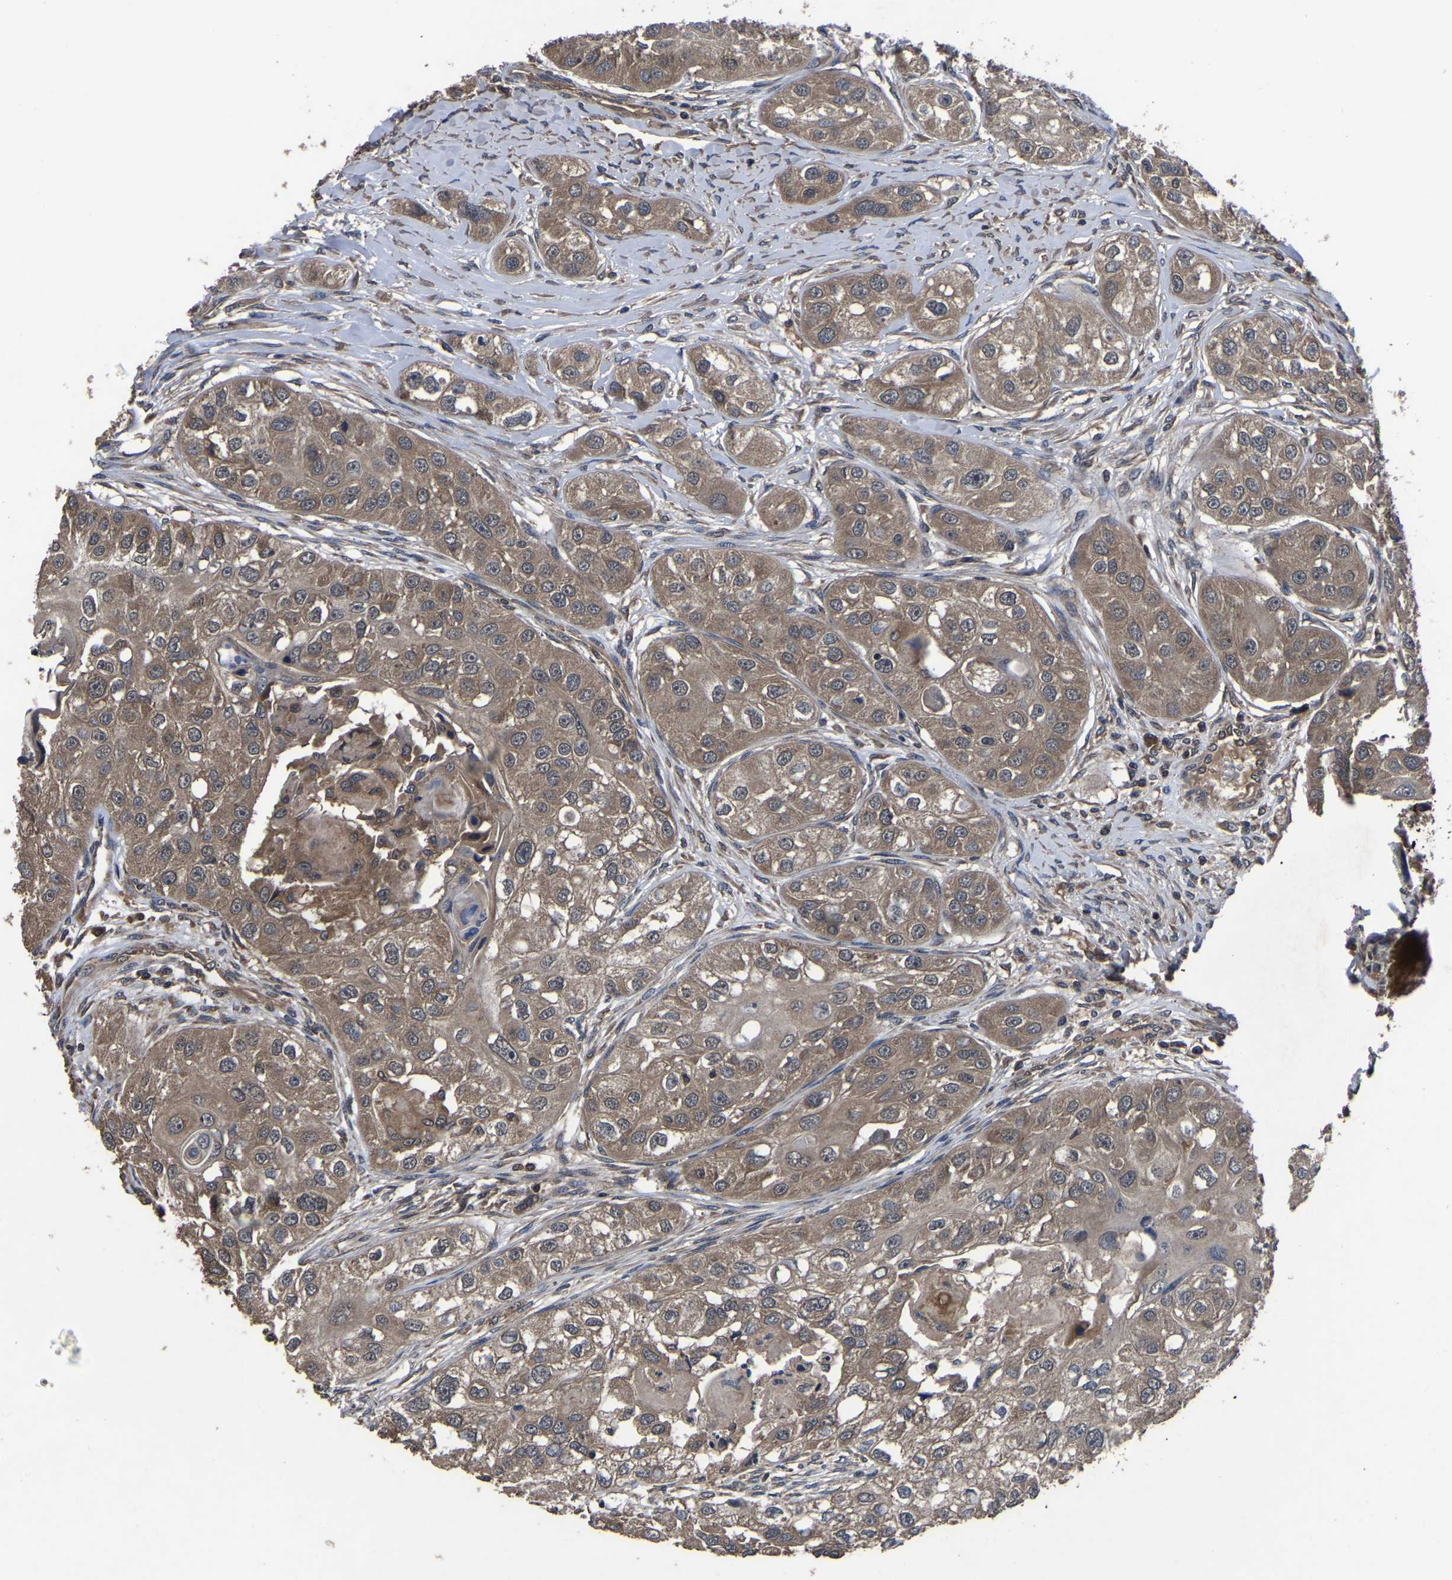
{"staining": {"intensity": "moderate", "quantity": ">75%", "location": "cytoplasmic/membranous"}, "tissue": "head and neck cancer", "cell_type": "Tumor cells", "image_type": "cancer", "snomed": [{"axis": "morphology", "description": "Normal tissue, NOS"}, {"axis": "morphology", "description": "Squamous cell carcinoma, NOS"}, {"axis": "topography", "description": "Skeletal muscle"}, {"axis": "topography", "description": "Head-Neck"}], "caption": "Immunohistochemistry (IHC) (DAB (3,3'-diaminobenzidine)) staining of human head and neck squamous cell carcinoma shows moderate cytoplasmic/membranous protein staining in approximately >75% of tumor cells. (Stains: DAB (3,3'-diaminobenzidine) in brown, nuclei in blue, Microscopy: brightfield microscopy at high magnification).", "gene": "CRYZL1", "patient": {"sex": "male", "age": 51}}